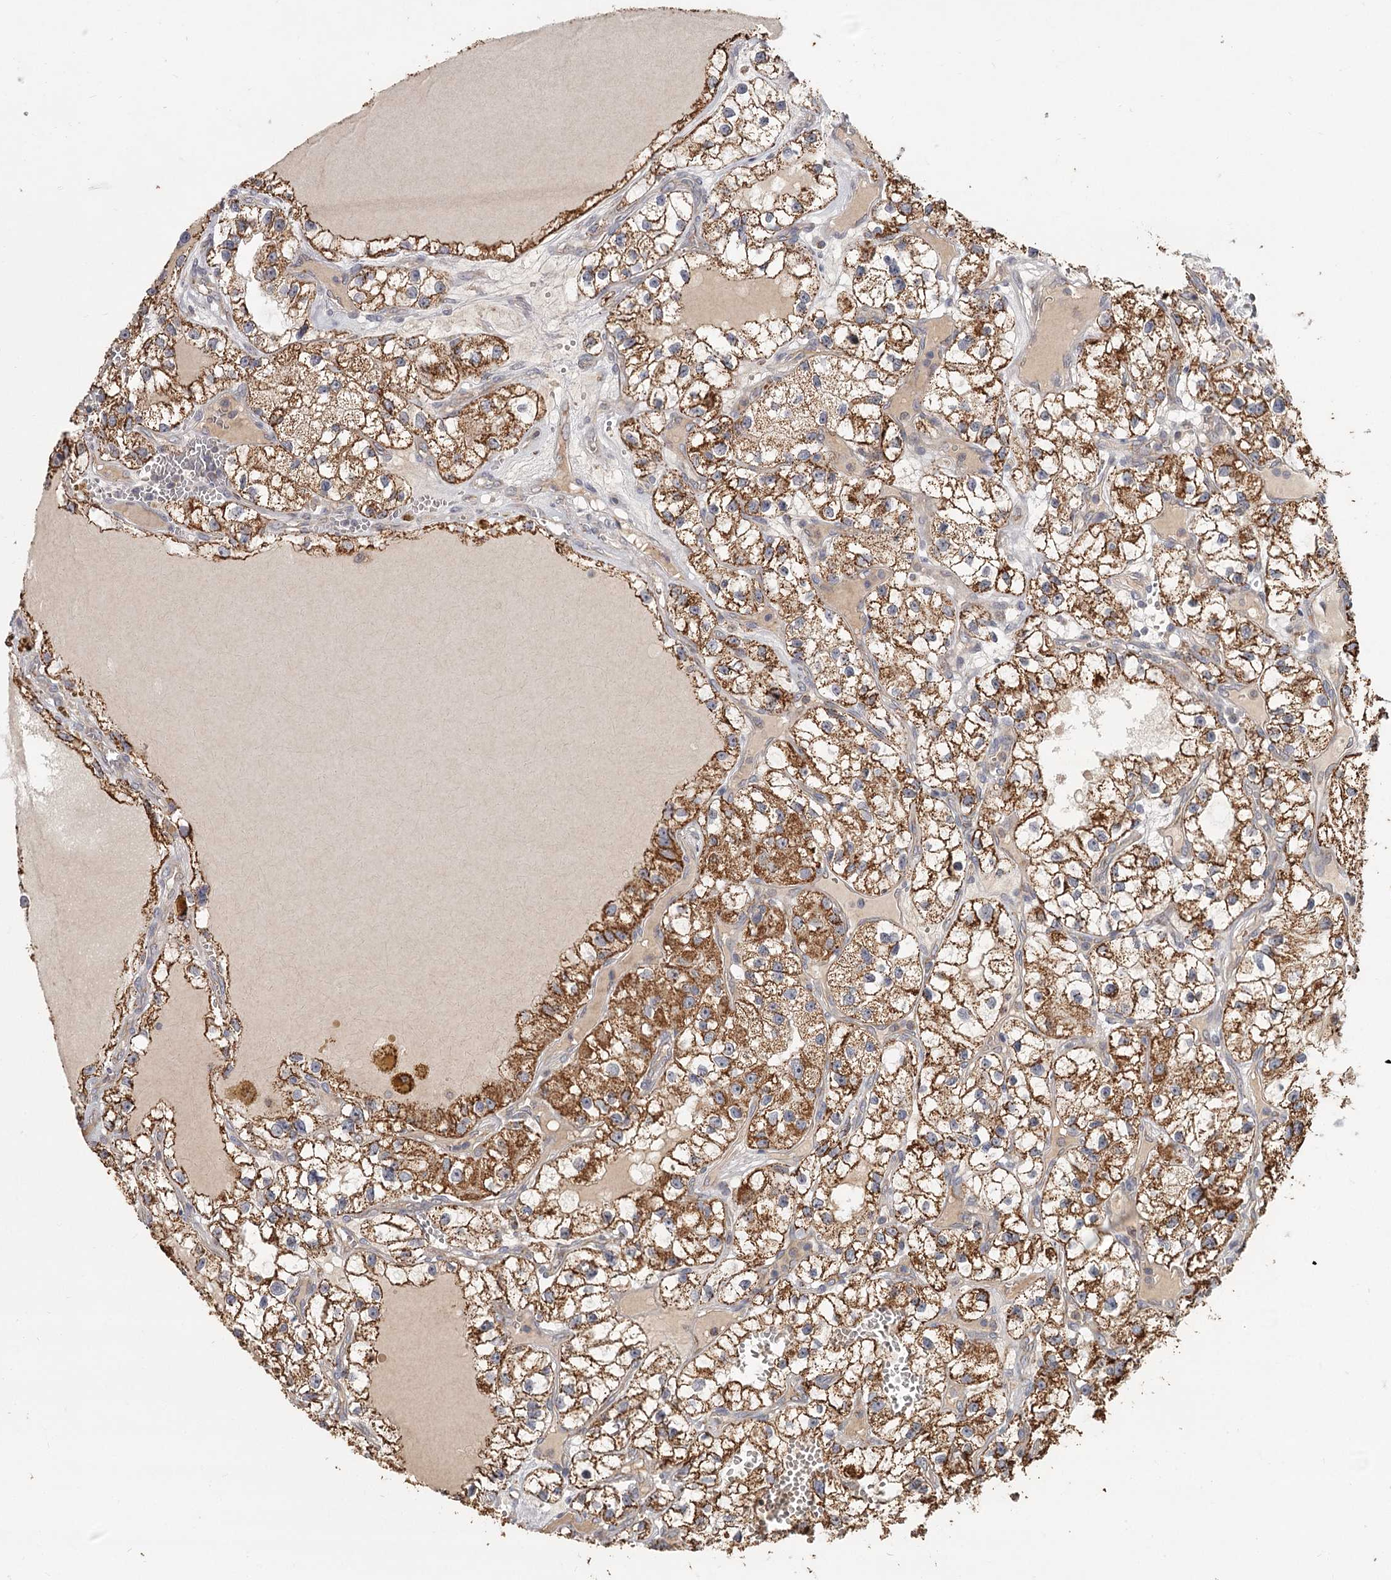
{"staining": {"intensity": "moderate", "quantity": ">75%", "location": "cytoplasmic/membranous"}, "tissue": "renal cancer", "cell_type": "Tumor cells", "image_type": "cancer", "snomed": [{"axis": "morphology", "description": "Adenocarcinoma, NOS"}, {"axis": "topography", "description": "Kidney"}], "caption": "This is an image of immunohistochemistry (IHC) staining of renal adenocarcinoma, which shows moderate positivity in the cytoplasmic/membranous of tumor cells.", "gene": "CDC123", "patient": {"sex": "female", "age": 57}}